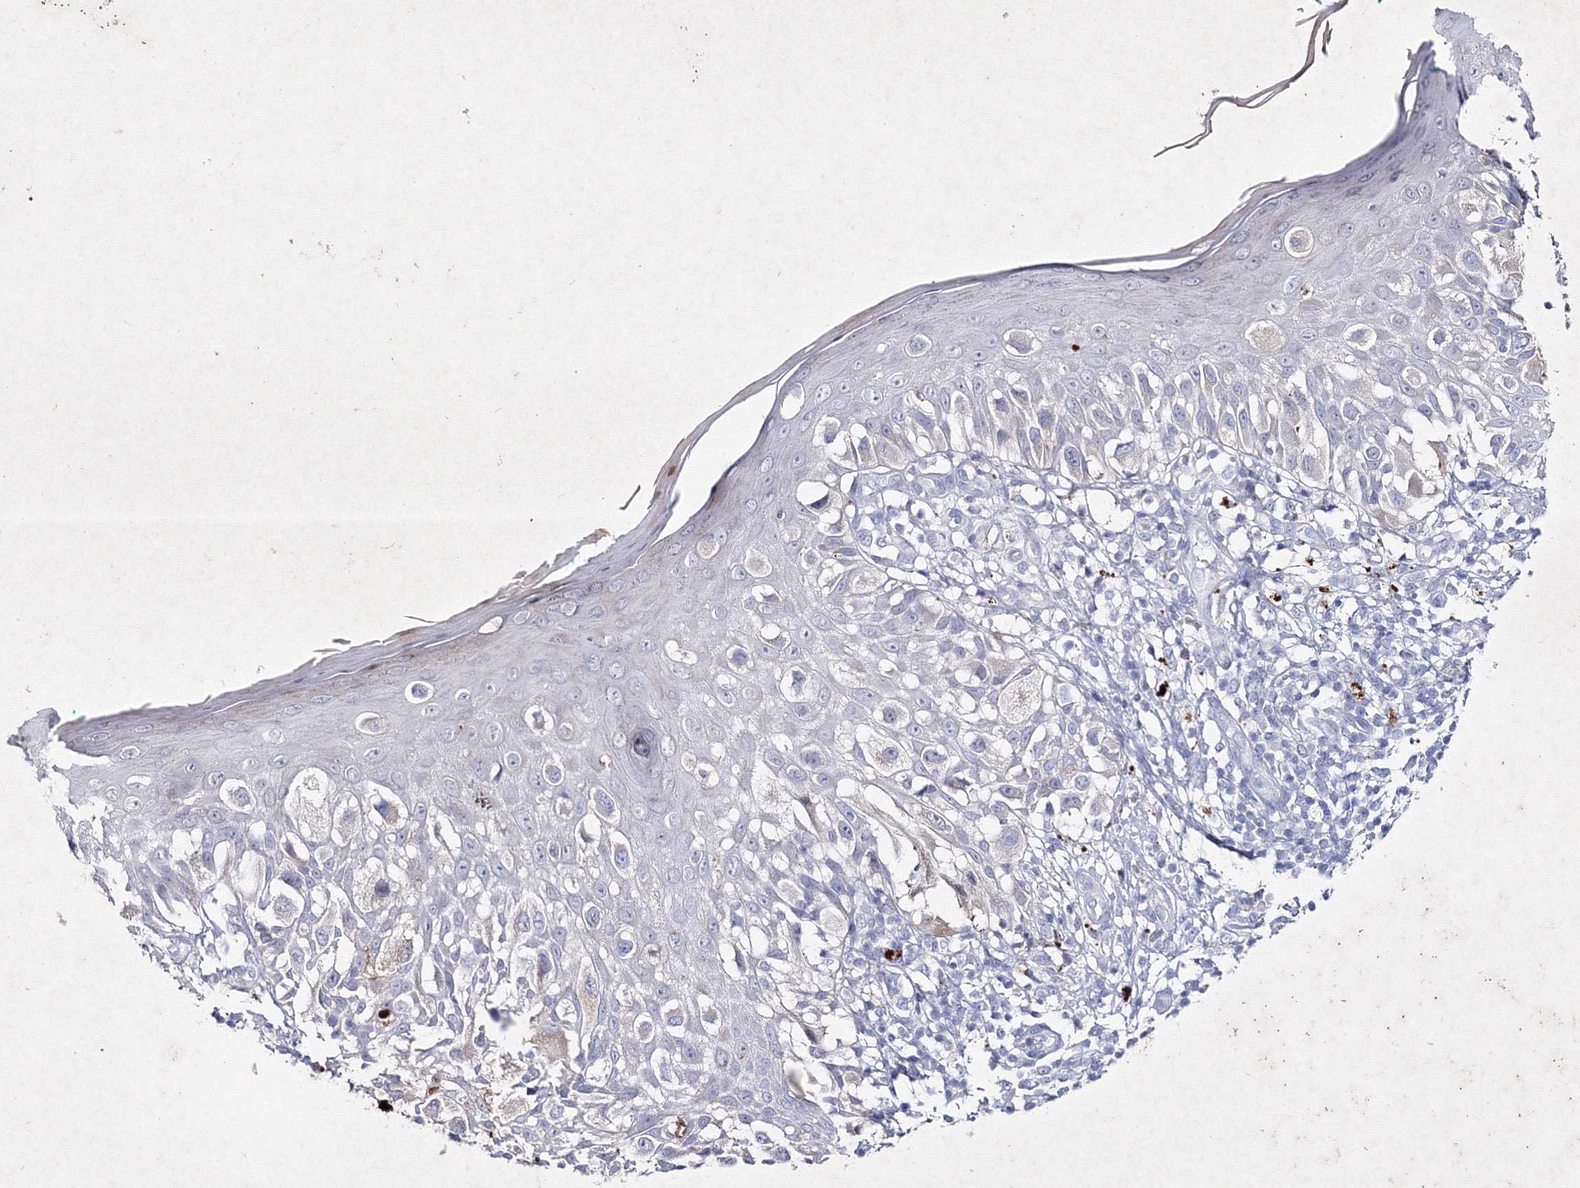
{"staining": {"intensity": "negative", "quantity": "none", "location": "none"}, "tissue": "melanoma", "cell_type": "Tumor cells", "image_type": "cancer", "snomed": [{"axis": "morphology", "description": "Malignant melanoma, NOS"}, {"axis": "topography", "description": "Skin"}], "caption": "The image displays no staining of tumor cells in melanoma.", "gene": "SMIM29", "patient": {"sex": "female", "age": 81}}